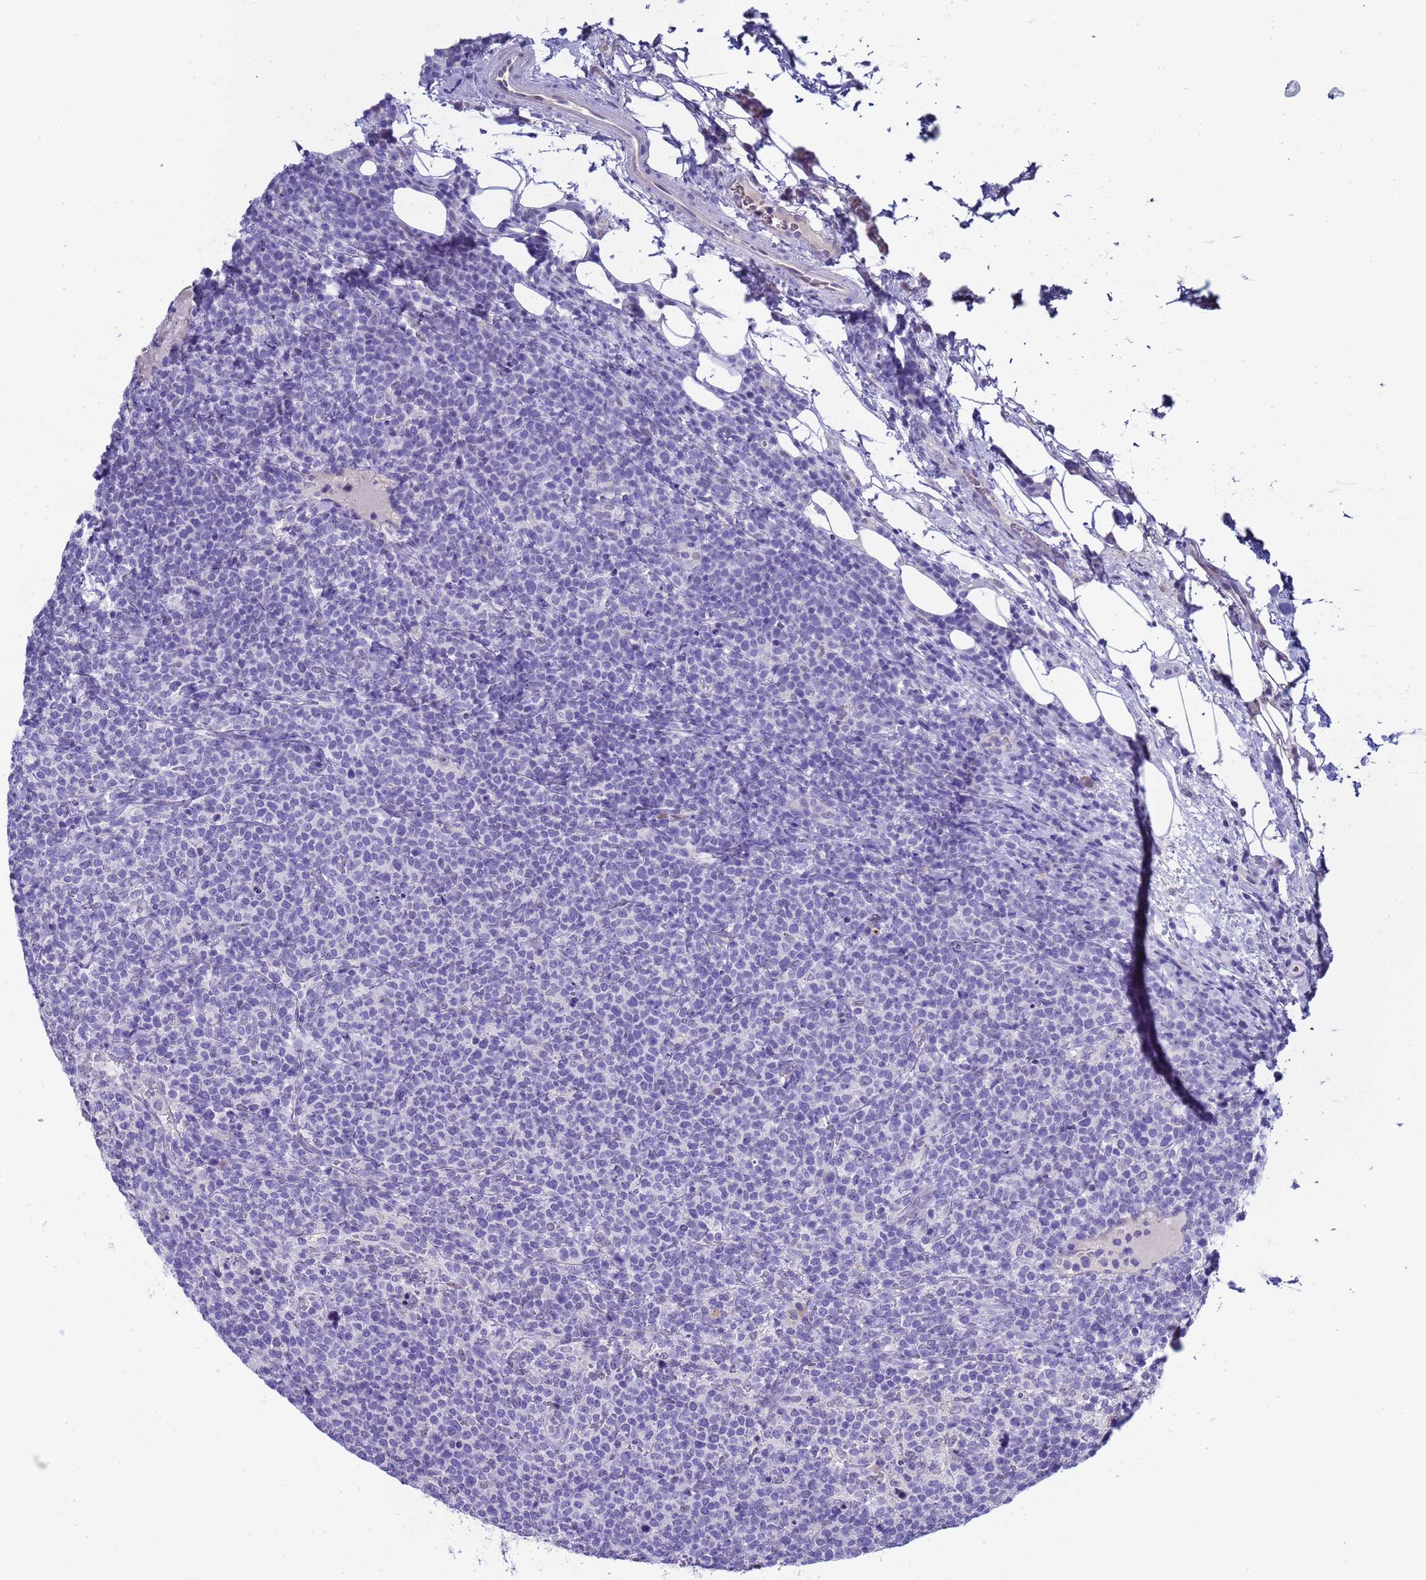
{"staining": {"intensity": "negative", "quantity": "none", "location": "none"}, "tissue": "lymphoma", "cell_type": "Tumor cells", "image_type": "cancer", "snomed": [{"axis": "morphology", "description": "Malignant lymphoma, non-Hodgkin's type, High grade"}, {"axis": "topography", "description": "Lymph node"}], "caption": "Immunohistochemistry photomicrograph of neoplastic tissue: lymphoma stained with DAB (3,3'-diaminobenzidine) exhibits no significant protein positivity in tumor cells. (Stains: DAB (3,3'-diaminobenzidine) immunohistochemistry (IHC) with hematoxylin counter stain, Microscopy: brightfield microscopy at high magnification).", "gene": "CTRC", "patient": {"sex": "male", "age": 61}}